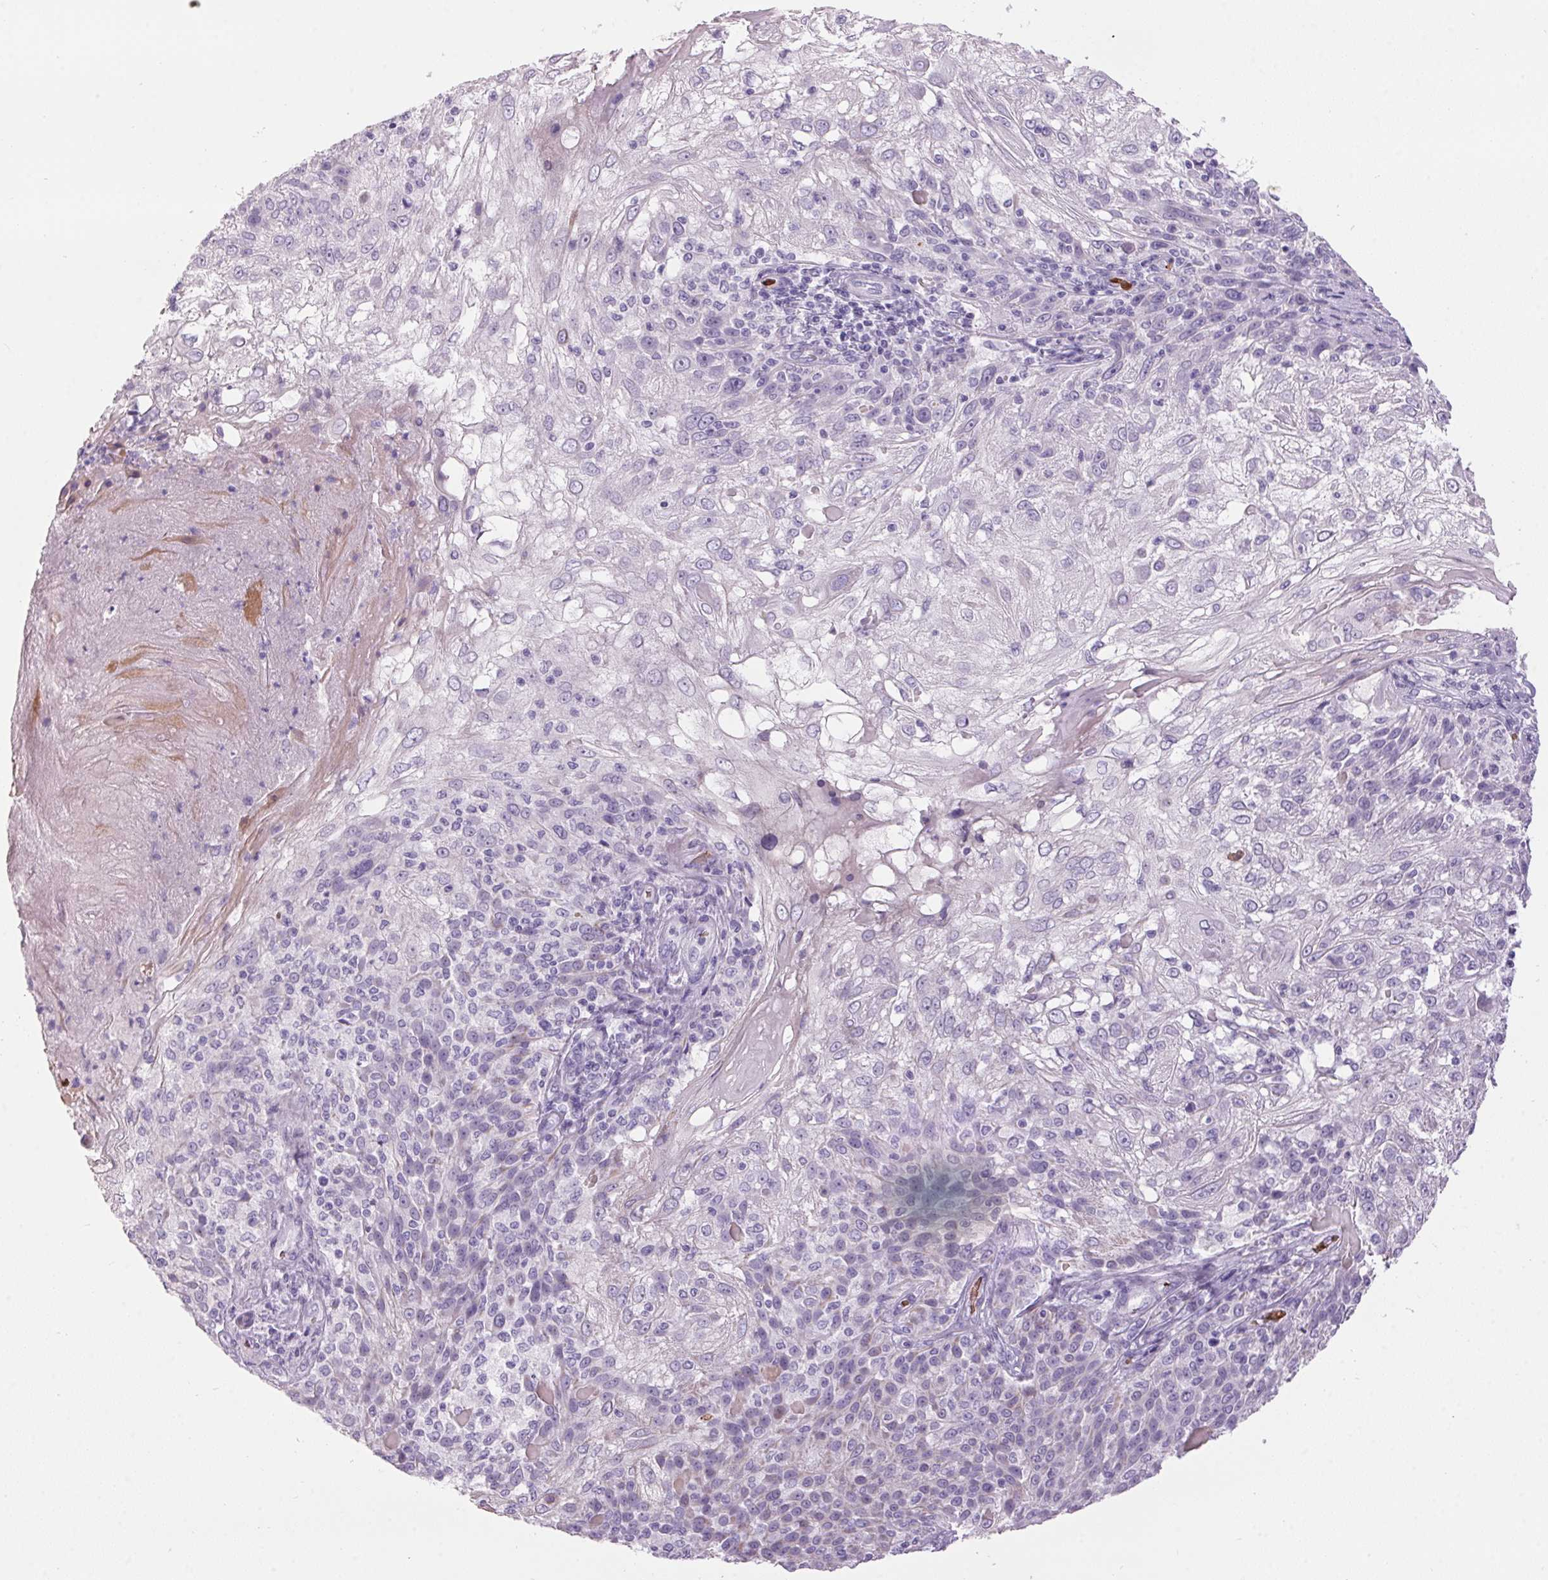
{"staining": {"intensity": "negative", "quantity": "none", "location": "none"}, "tissue": "skin cancer", "cell_type": "Tumor cells", "image_type": "cancer", "snomed": [{"axis": "morphology", "description": "Normal tissue, NOS"}, {"axis": "morphology", "description": "Squamous cell carcinoma, NOS"}, {"axis": "topography", "description": "Skin"}], "caption": "Skin cancer (squamous cell carcinoma) was stained to show a protein in brown. There is no significant staining in tumor cells.", "gene": "HBQ1", "patient": {"sex": "female", "age": 83}}